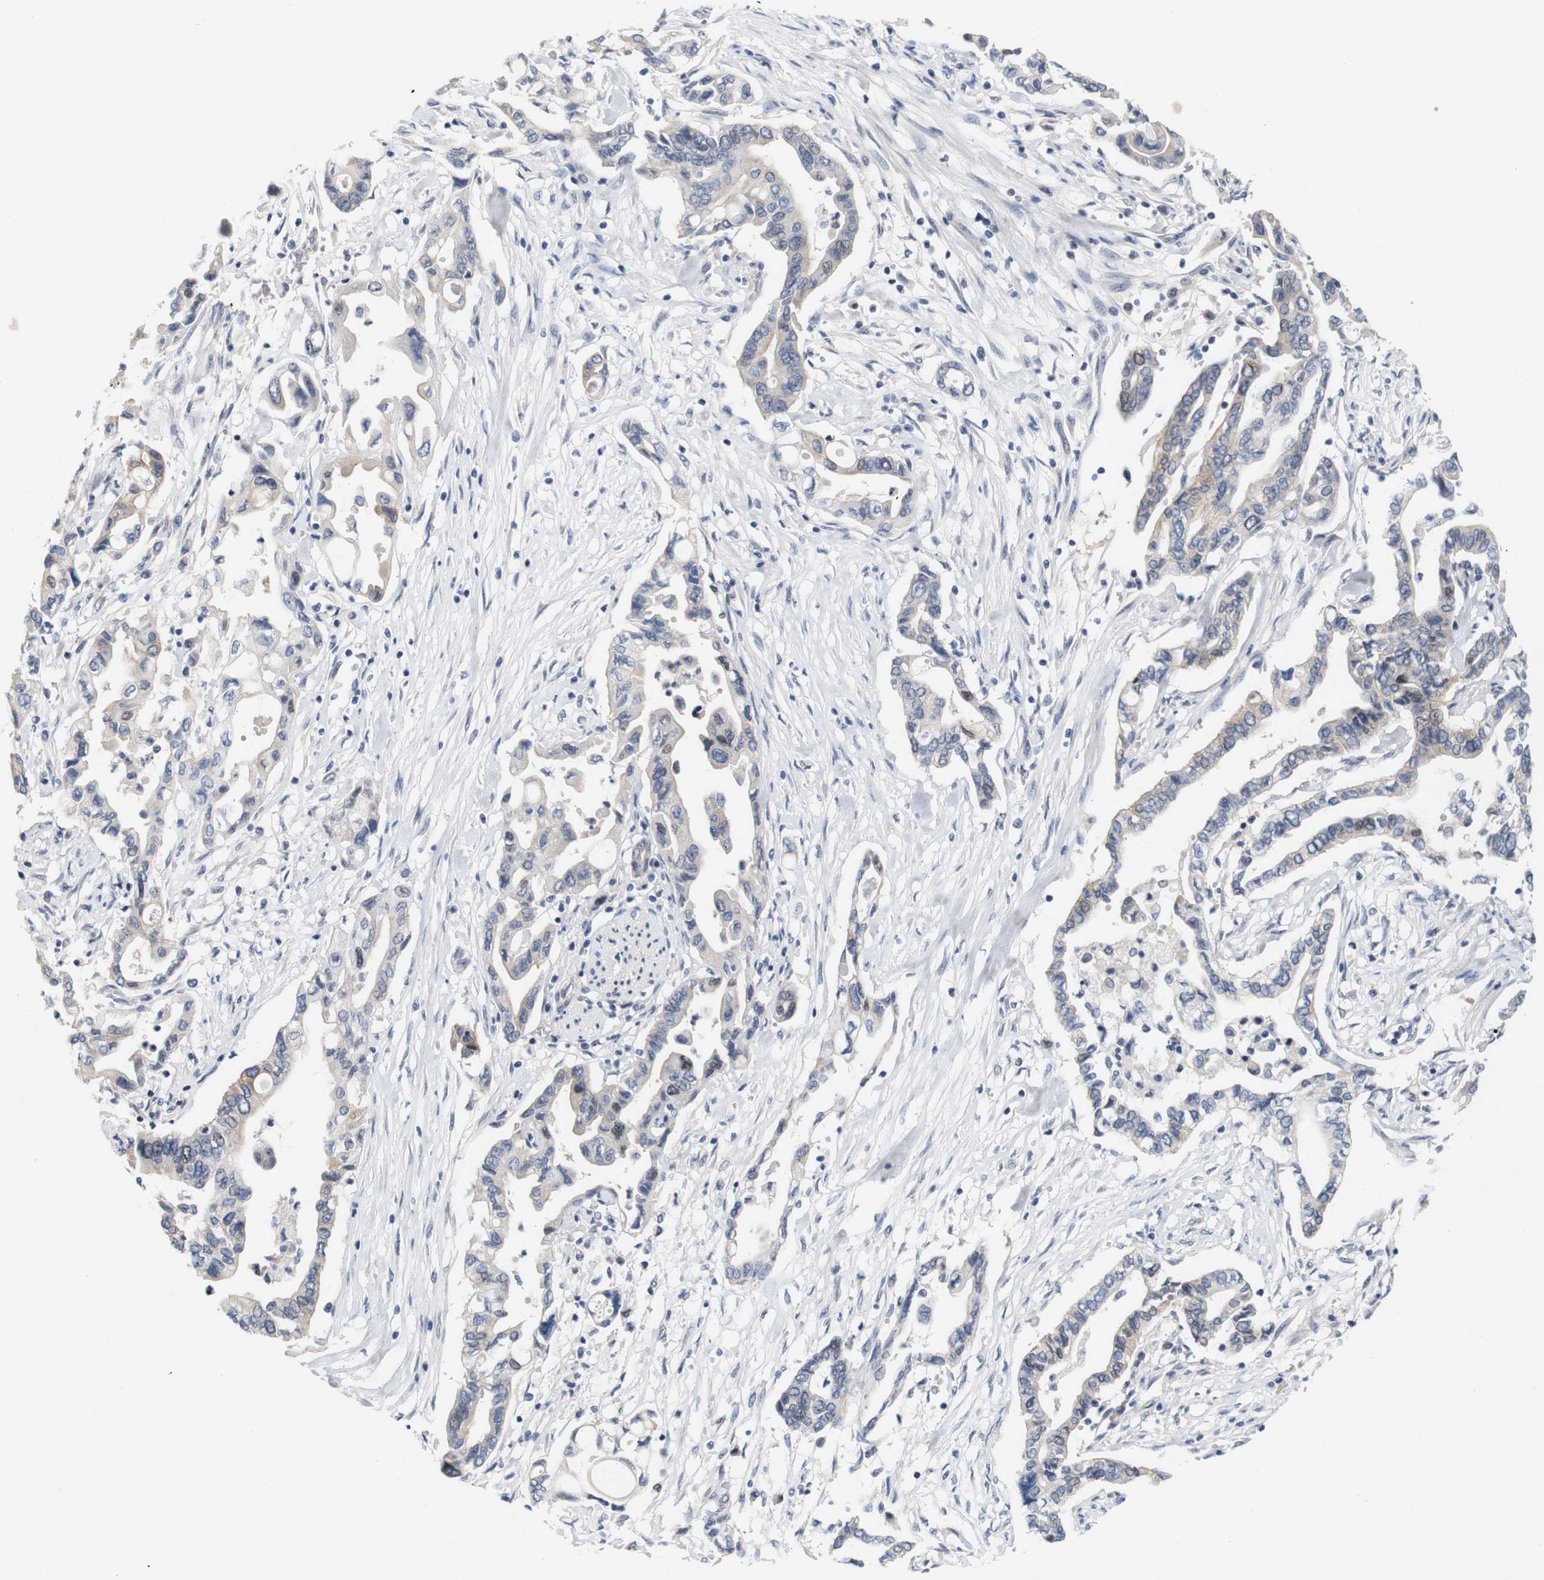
{"staining": {"intensity": "moderate", "quantity": "<25%", "location": "cytoplasmic/membranous"}, "tissue": "pancreatic cancer", "cell_type": "Tumor cells", "image_type": "cancer", "snomed": [{"axis": "morphology", "description": "Adenocarcinoma, NOS"}, {"axis": "topography", "description": "Pancreas"}], "caption": "This image exhibits pancreatic adenocarcinoma stained with immunohistochemistry (IHC) to label a protein in brown. The cytoplasmic/membranous of tumor cells show moderate positivity for the protein. Nuclei are counter-stained blue.", "gene": "CYB561", "patient": {"sex": "female", "age": 57}}